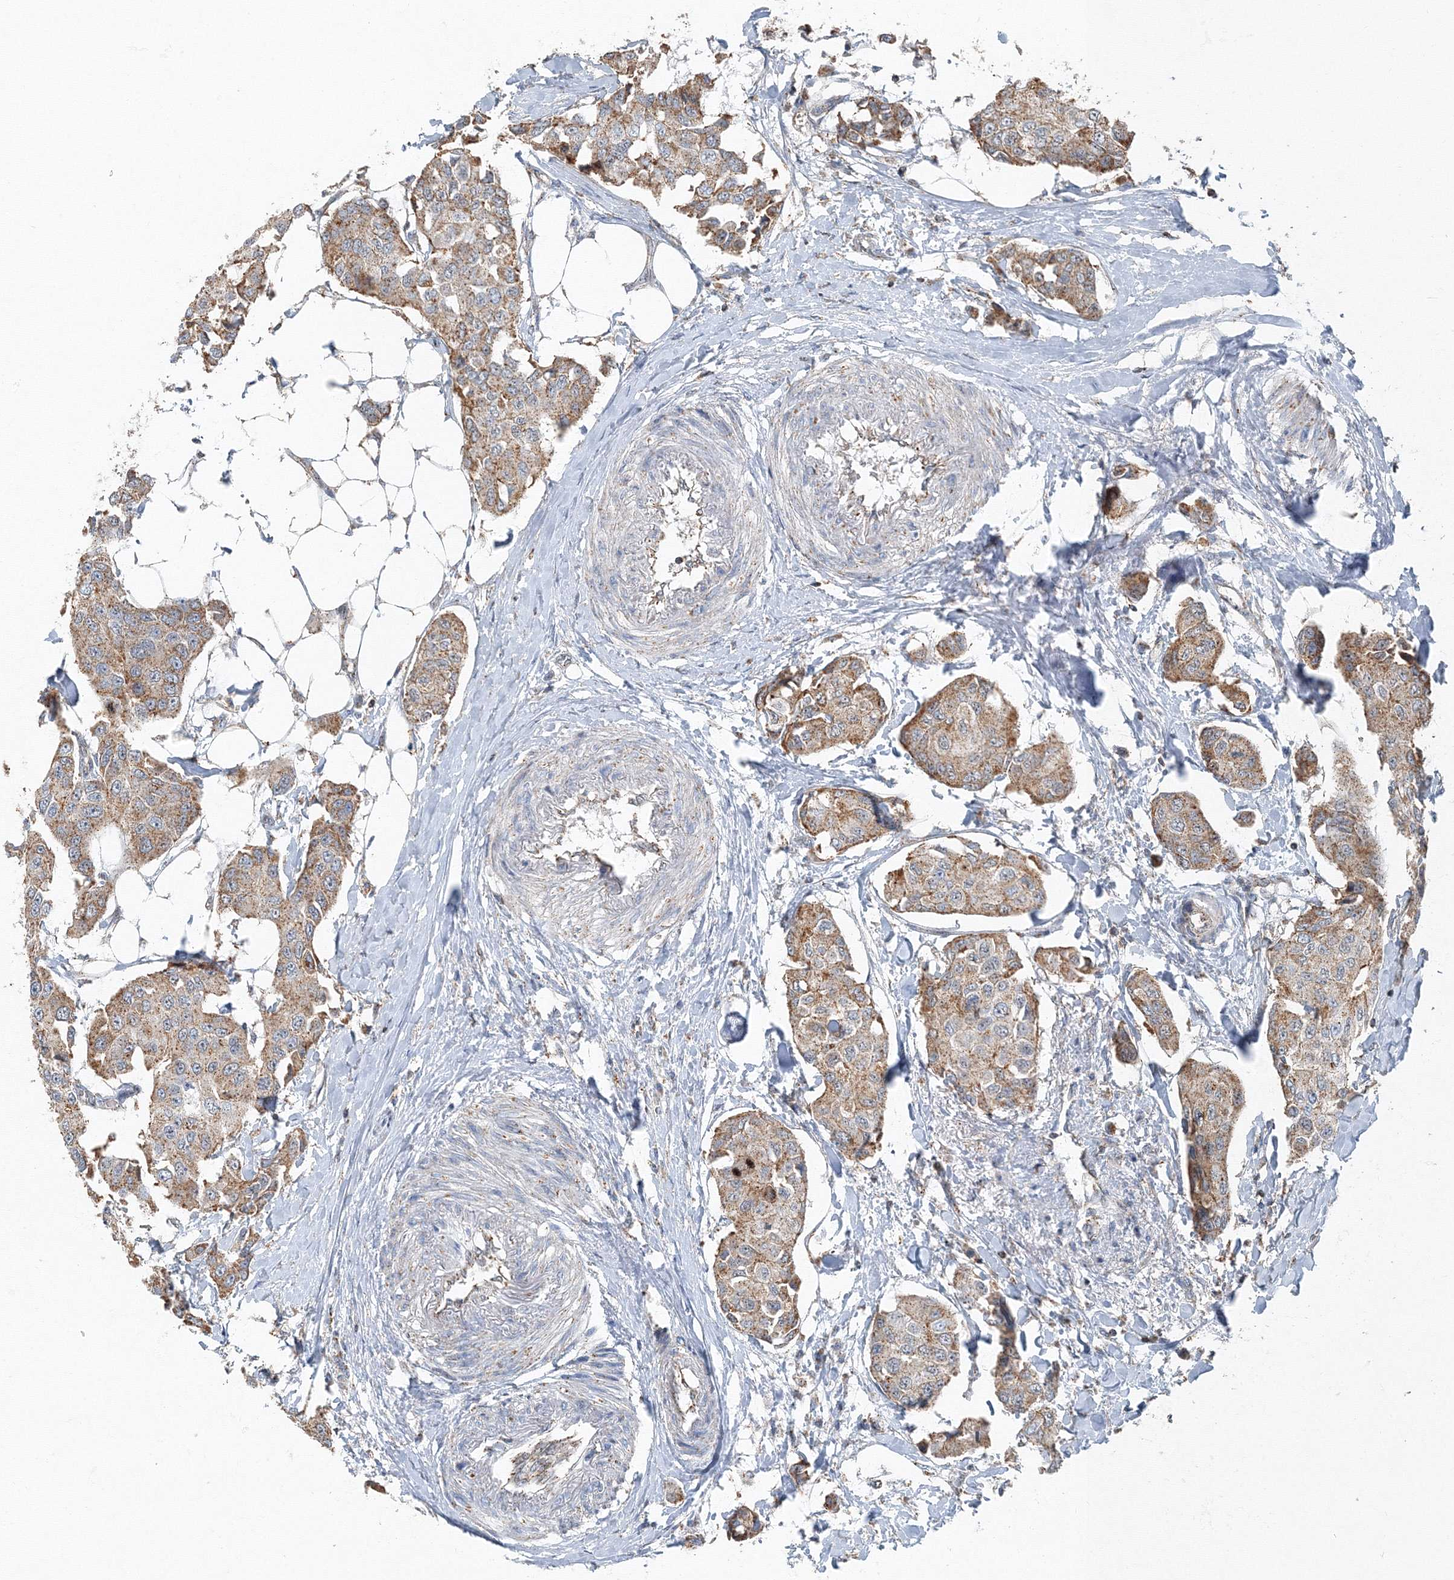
{"staining": {"intensity": "moderate", "quantity": ">75%", "location": "cytoplasmic/membranous"}, "tissue": "breast cancer", "cell_type": "Tumor cells", "image_type": "cancer", "snomed": [{"axis": "morphology", "description": "Duct carcinoma"}, {"axis": "topography", "description": "Breast"}], "caption": "Breast cancer stained for a protein displays moderate cytoplasmic/membranous positivity in tumor cells.", "gene": "AASDH", "patient": {"sex": "female", "age": 80}}